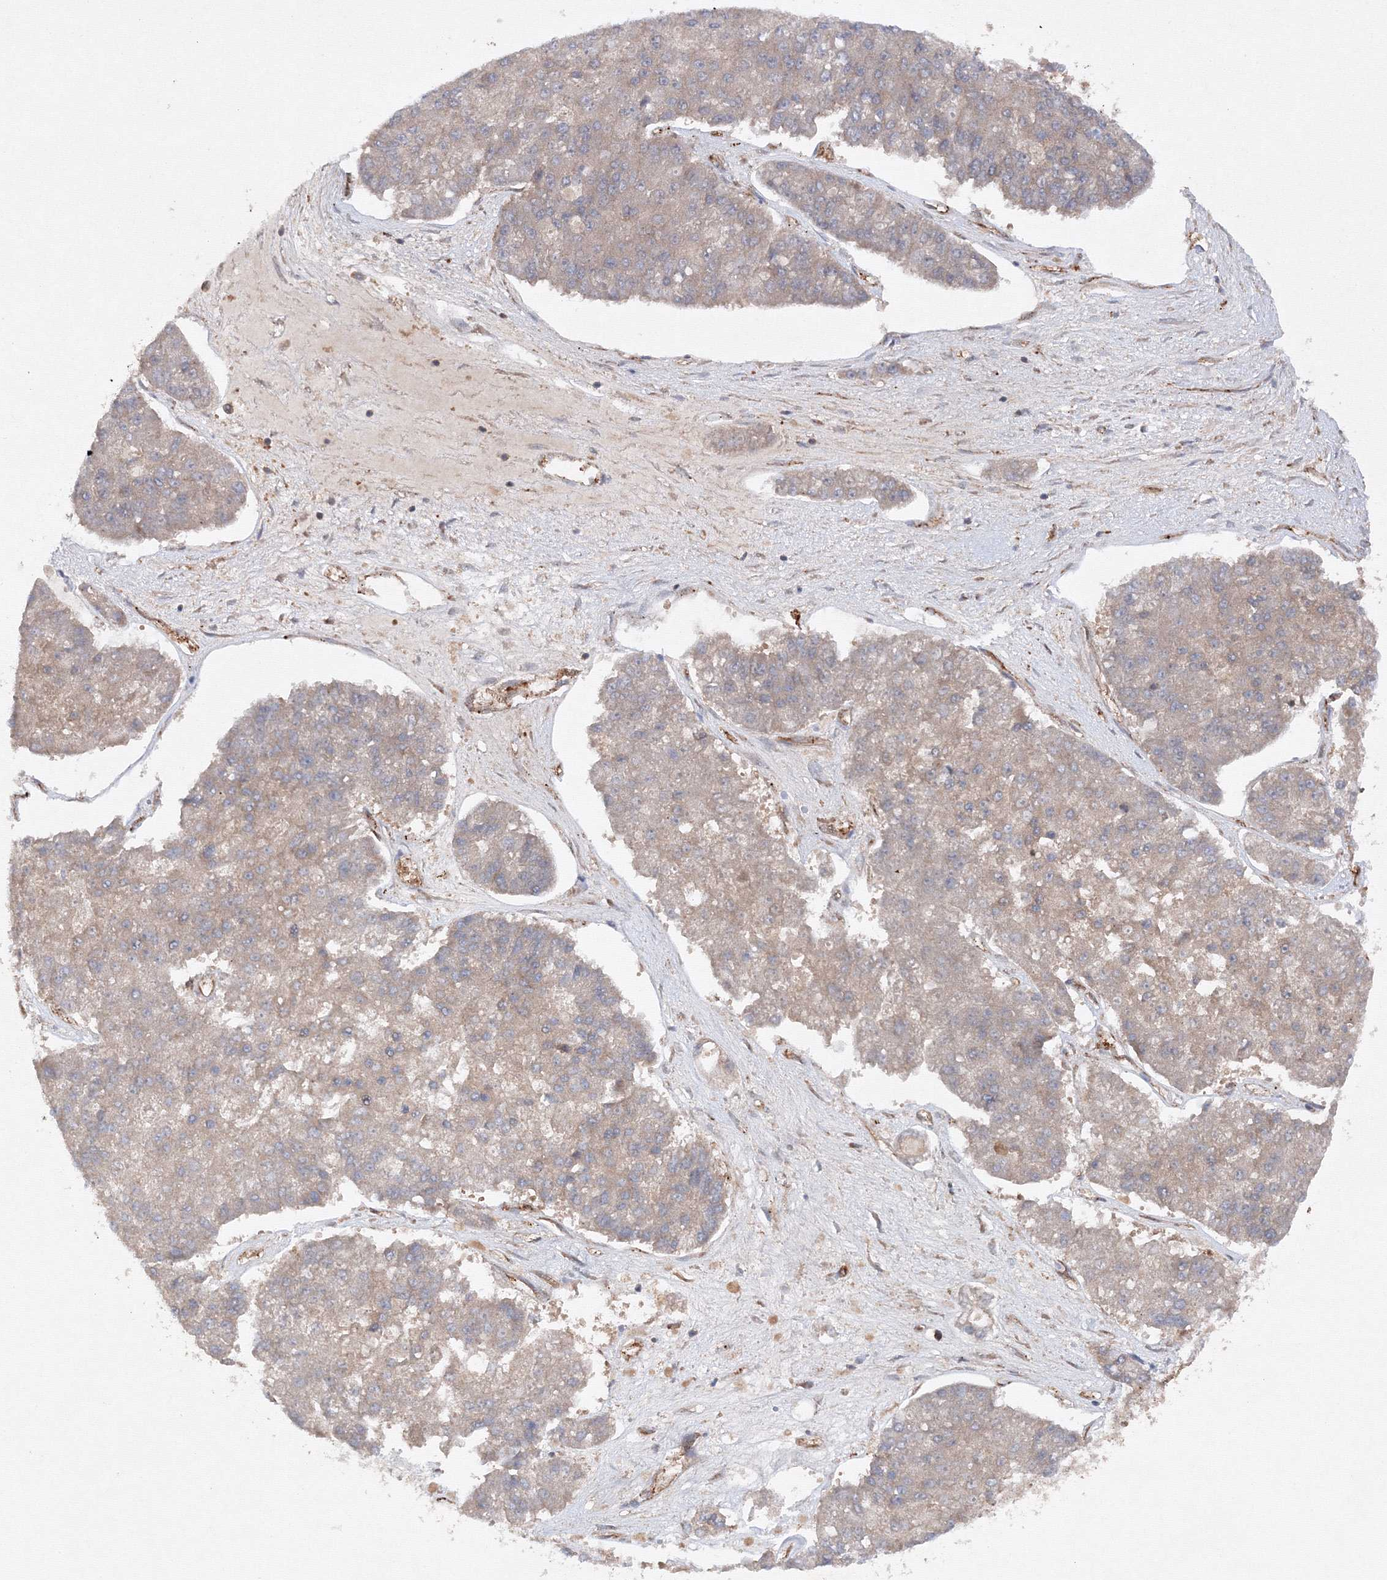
{"staining": {"intensity": "negative", "quantity": "none", "location": "none"}, "tissue": "pancreatic cancer", "cell_type": "Tumor cells", "image_type": "cancer", "snomed": [{"axis": "morphology", "description": "Adenocarcinoma, NOS"}, {"axis": "topography", "description": "Pancreas"}], "caption": "The photomicrograph demonstrates no significant positivity in tumor cells of pancreatic cancer.", "gene": "DCTD", "patient": {"sex": "male", "age": 50}}